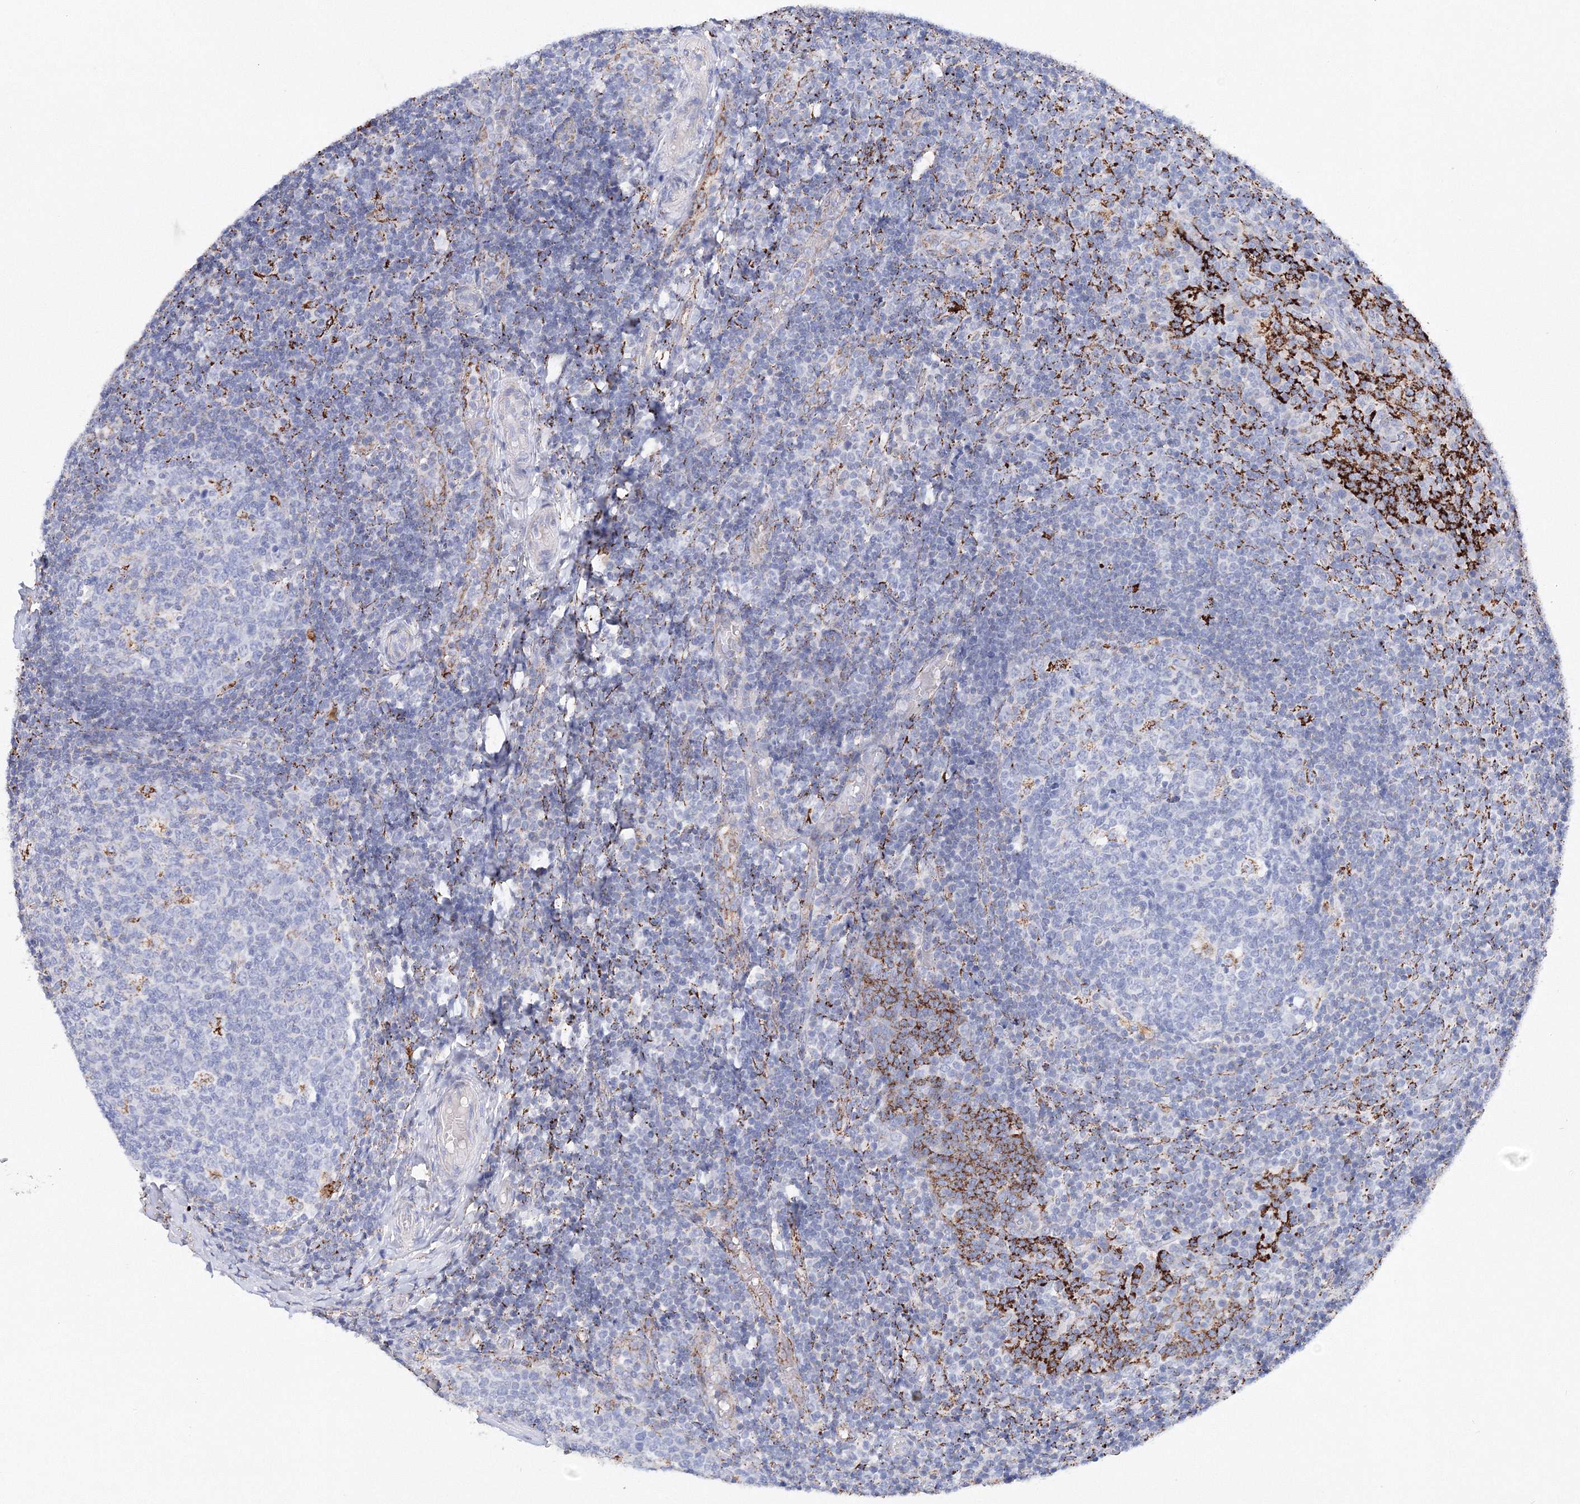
{"staining": {"intensity": "strong", "quantity": "<25%", "location": "cytoplasmic/membranous"}, "tissue": "tonsil", "cell_type": "Germinal center cells", "image_type": "normal", "snomed": [{"axis": "morphology", "description": "Normal tissue, NOS"}, {"axis": "topography", "description": "Tonsil"}], "caption": "This is a photomicrograph of immunohistochemistry (IHC) staining of unremarkable tonsil, which shows strong expression in the cytoplasmic/membranous of germinal center cells.", "gene": "MERTK", "patient": {"sex": "female", "age": 19}}